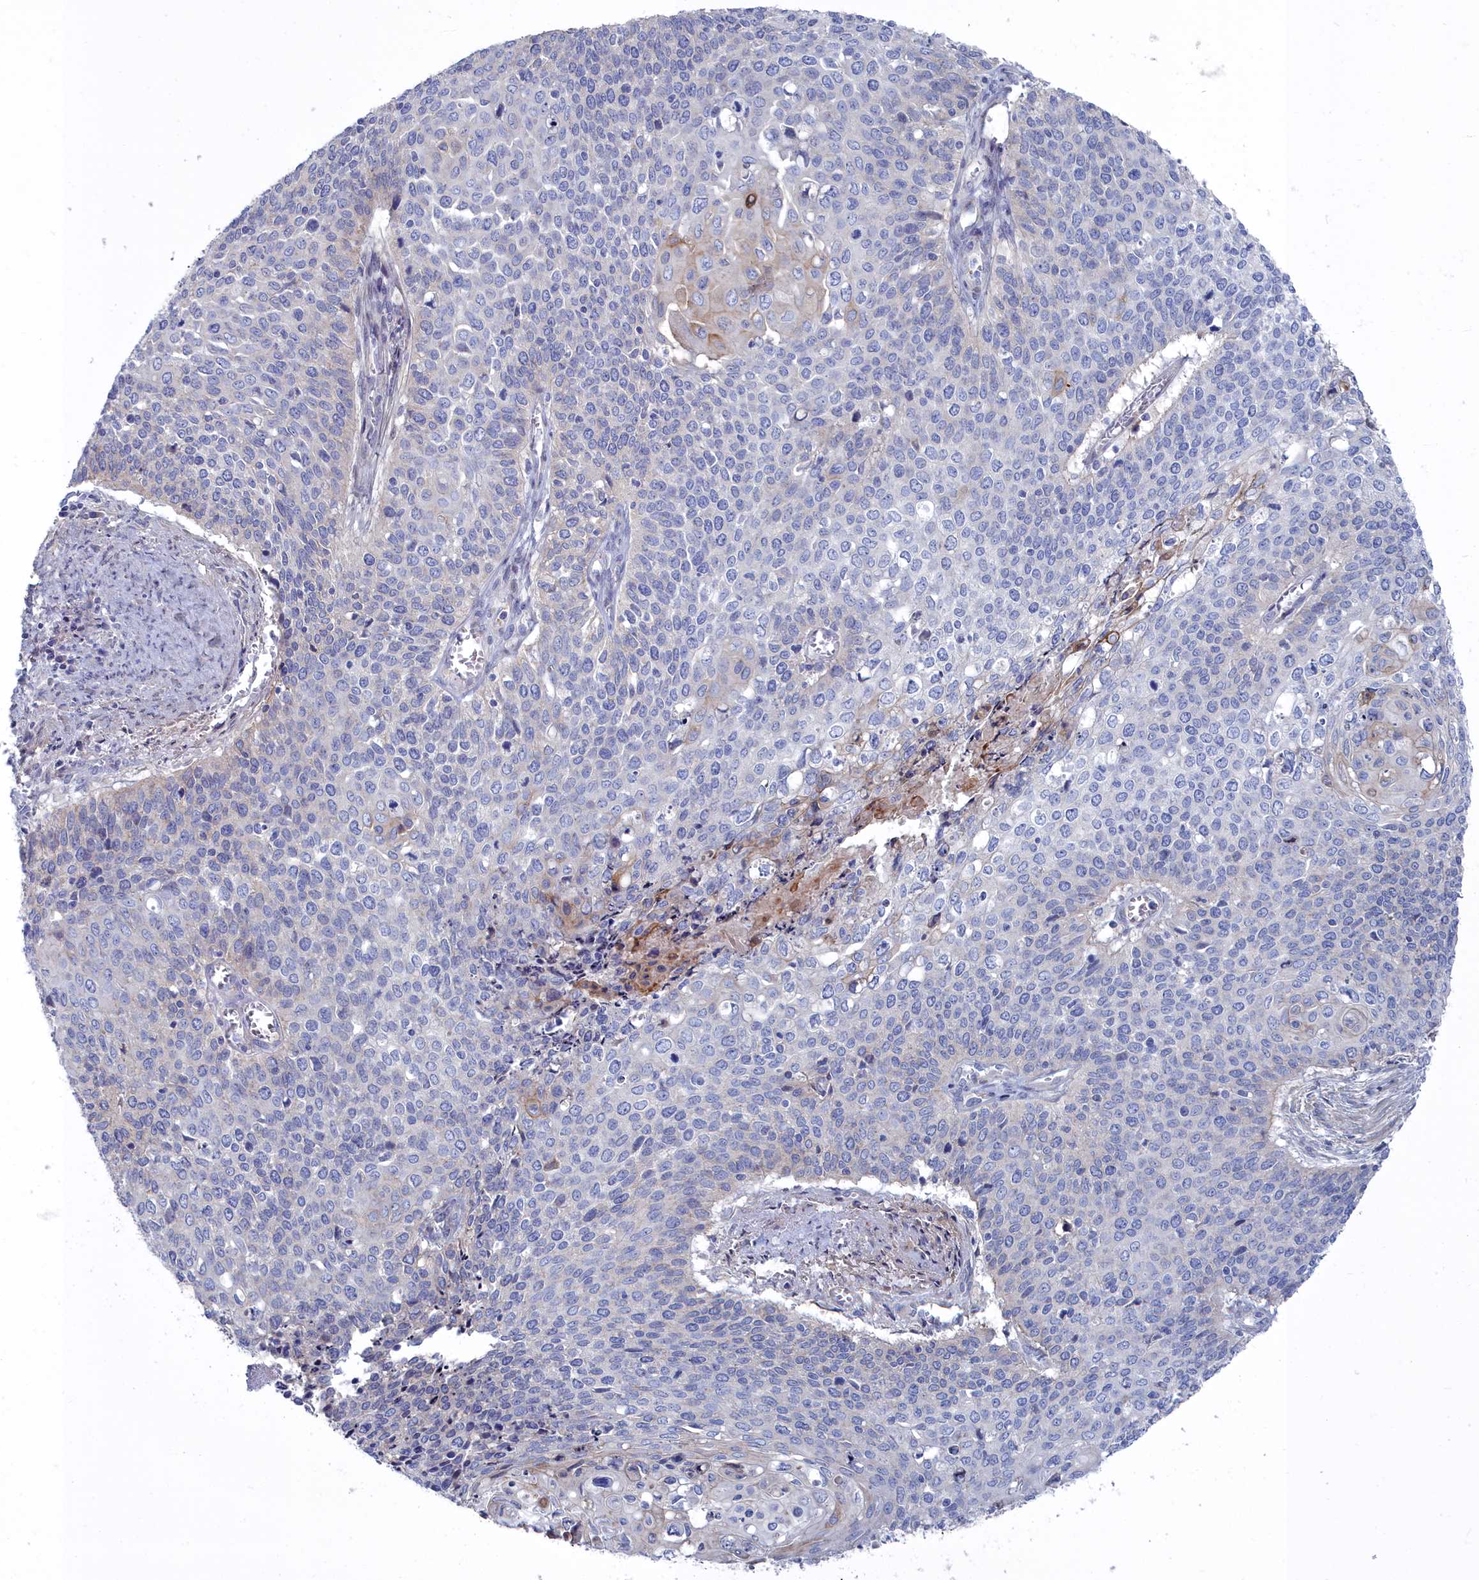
{"staining": {"intensity": "negative", "quantity": "none", "location": "none"}, "tissue": "cervical cancer", "cell_type": "Tumor cells", "image_type": "cancer", "snomed": [{"axis": "morphology", "description": "Squamous cell carcinoma, NOS"}, {"axis": "topography", "description": "Cervix"}], "caption": "Cervical squamous cell carcinoma was stained to show a protein in brown. There is no significant positivity in tumor cells.", "gene": "SHISAL2A", "patient": {"sex": "female", "age": 39}}